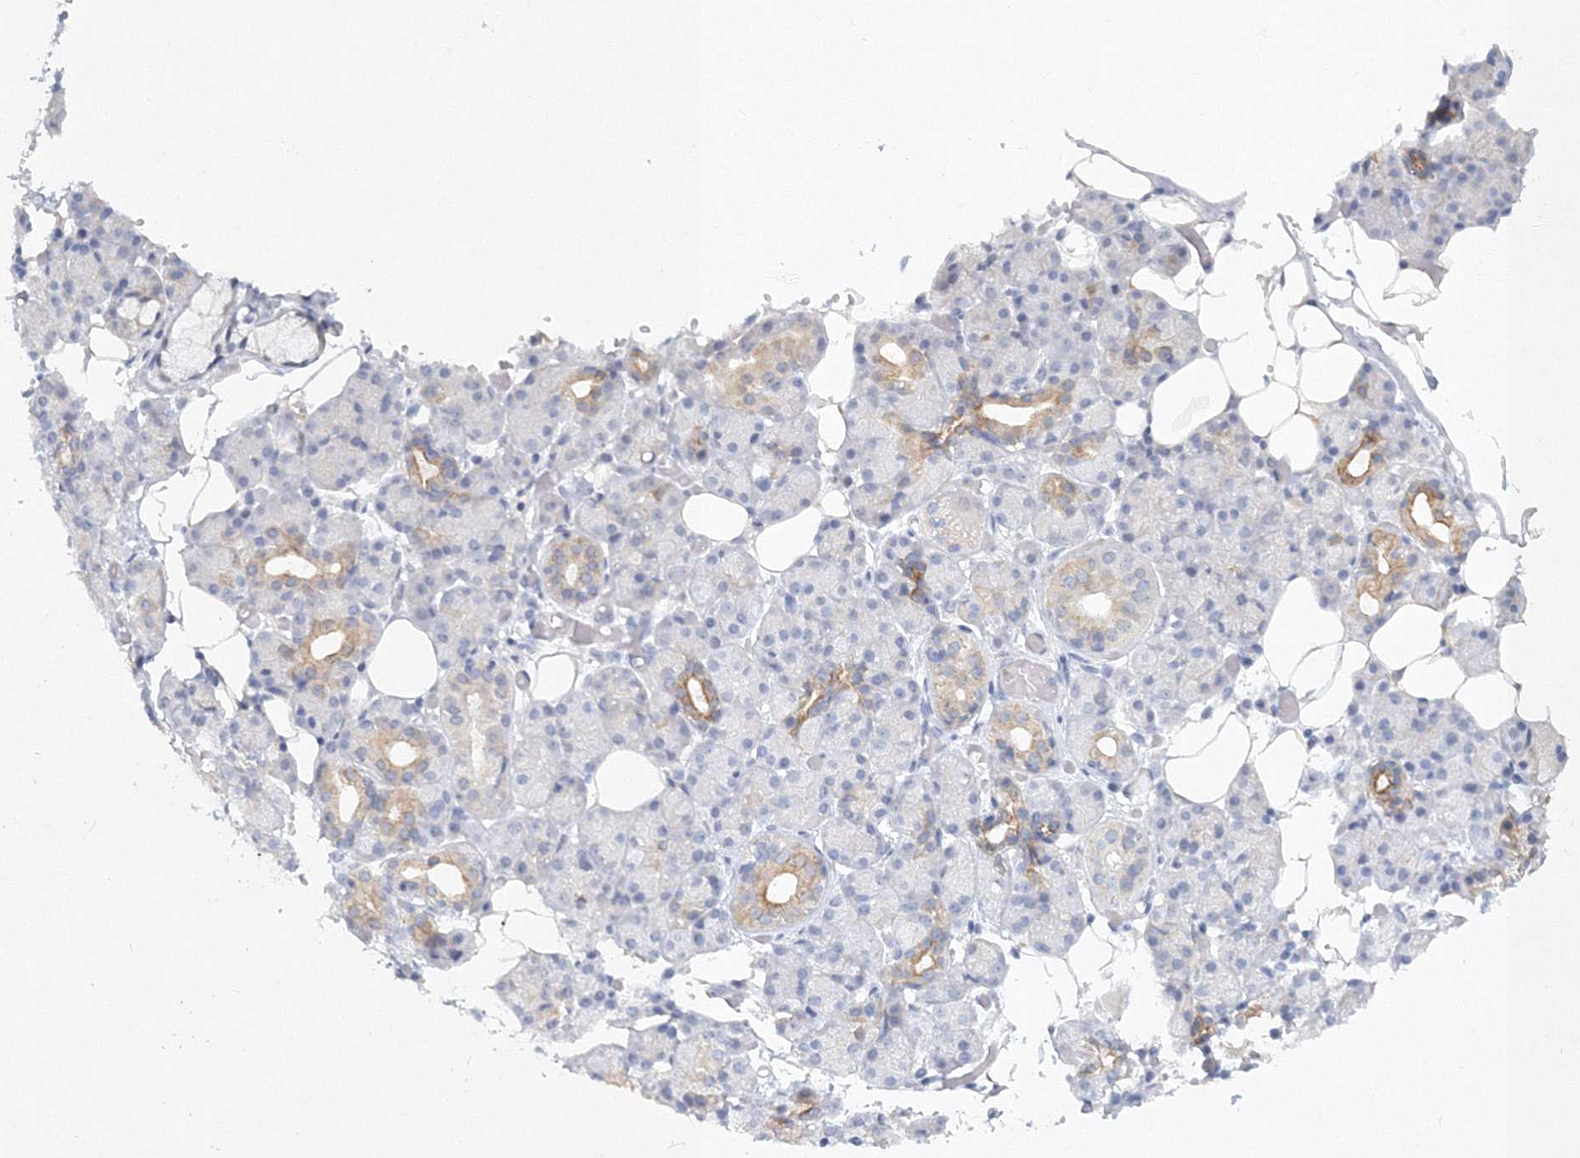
{"staining": {"intensity": "moderate", "quantity": "<25%", "location": "cytoplasmic/membranous"}, "tissue": "salivary gland", "cell_type": "Glandular cells", "image_type": "normal", "snomed": [{"axis": "morphology", "description": "Normal tissue, NOS"}, {"axis": "topography", "description": "Salivary gland"}], "caption": "Protein staining of benign salivary gland exhibits moderate cytoplasmic/membranous expression in about <25% of glandular cells. The staining was performed using DAB (3,3'-diaminobenzidine), with brown indicating positive protein expression. Nuclei are stained blue with hematoxylin.", "gene": "VSIG1", "patient": {"sex": "male", "age": 63}}